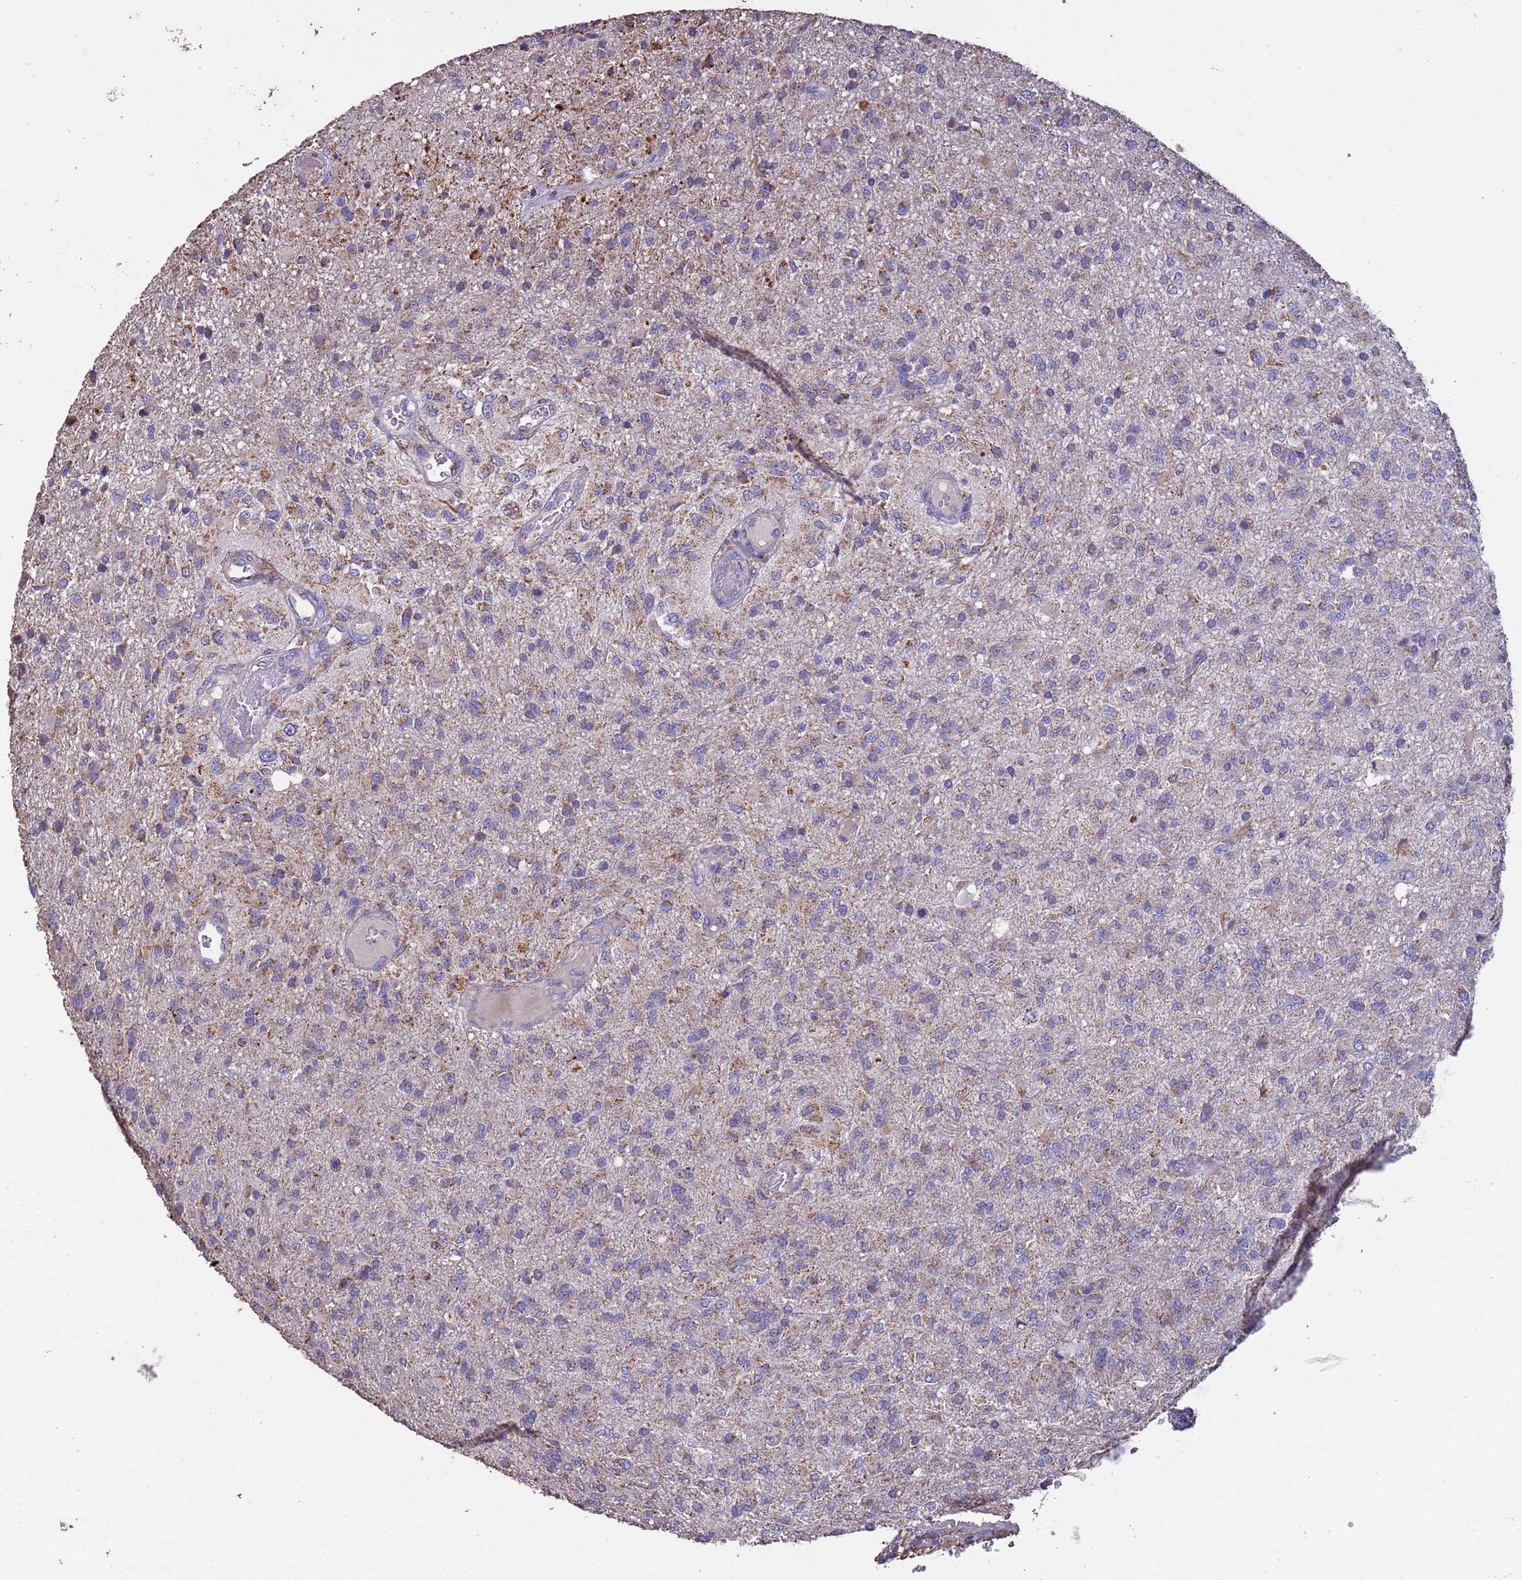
{"staining": {"intensity": "weak", "quantity": "<25%", "location": "cytoplasmic/membranous"}, "tissue": "glioma", "cell_type": "Tumor cells", "image_type": "cancer", "snomed": [{"axis": "morphology", "description": "Glioma, malignant, High grade"}, {"axis": "topography", "description": "Brain"}], "caption": "High power microscopy histopathology image of an IHC image of glioma, revealing no significant expression in tumor cells.", "gene": "ZNFX1", "patient": {"sex": "female", "age": 74}}